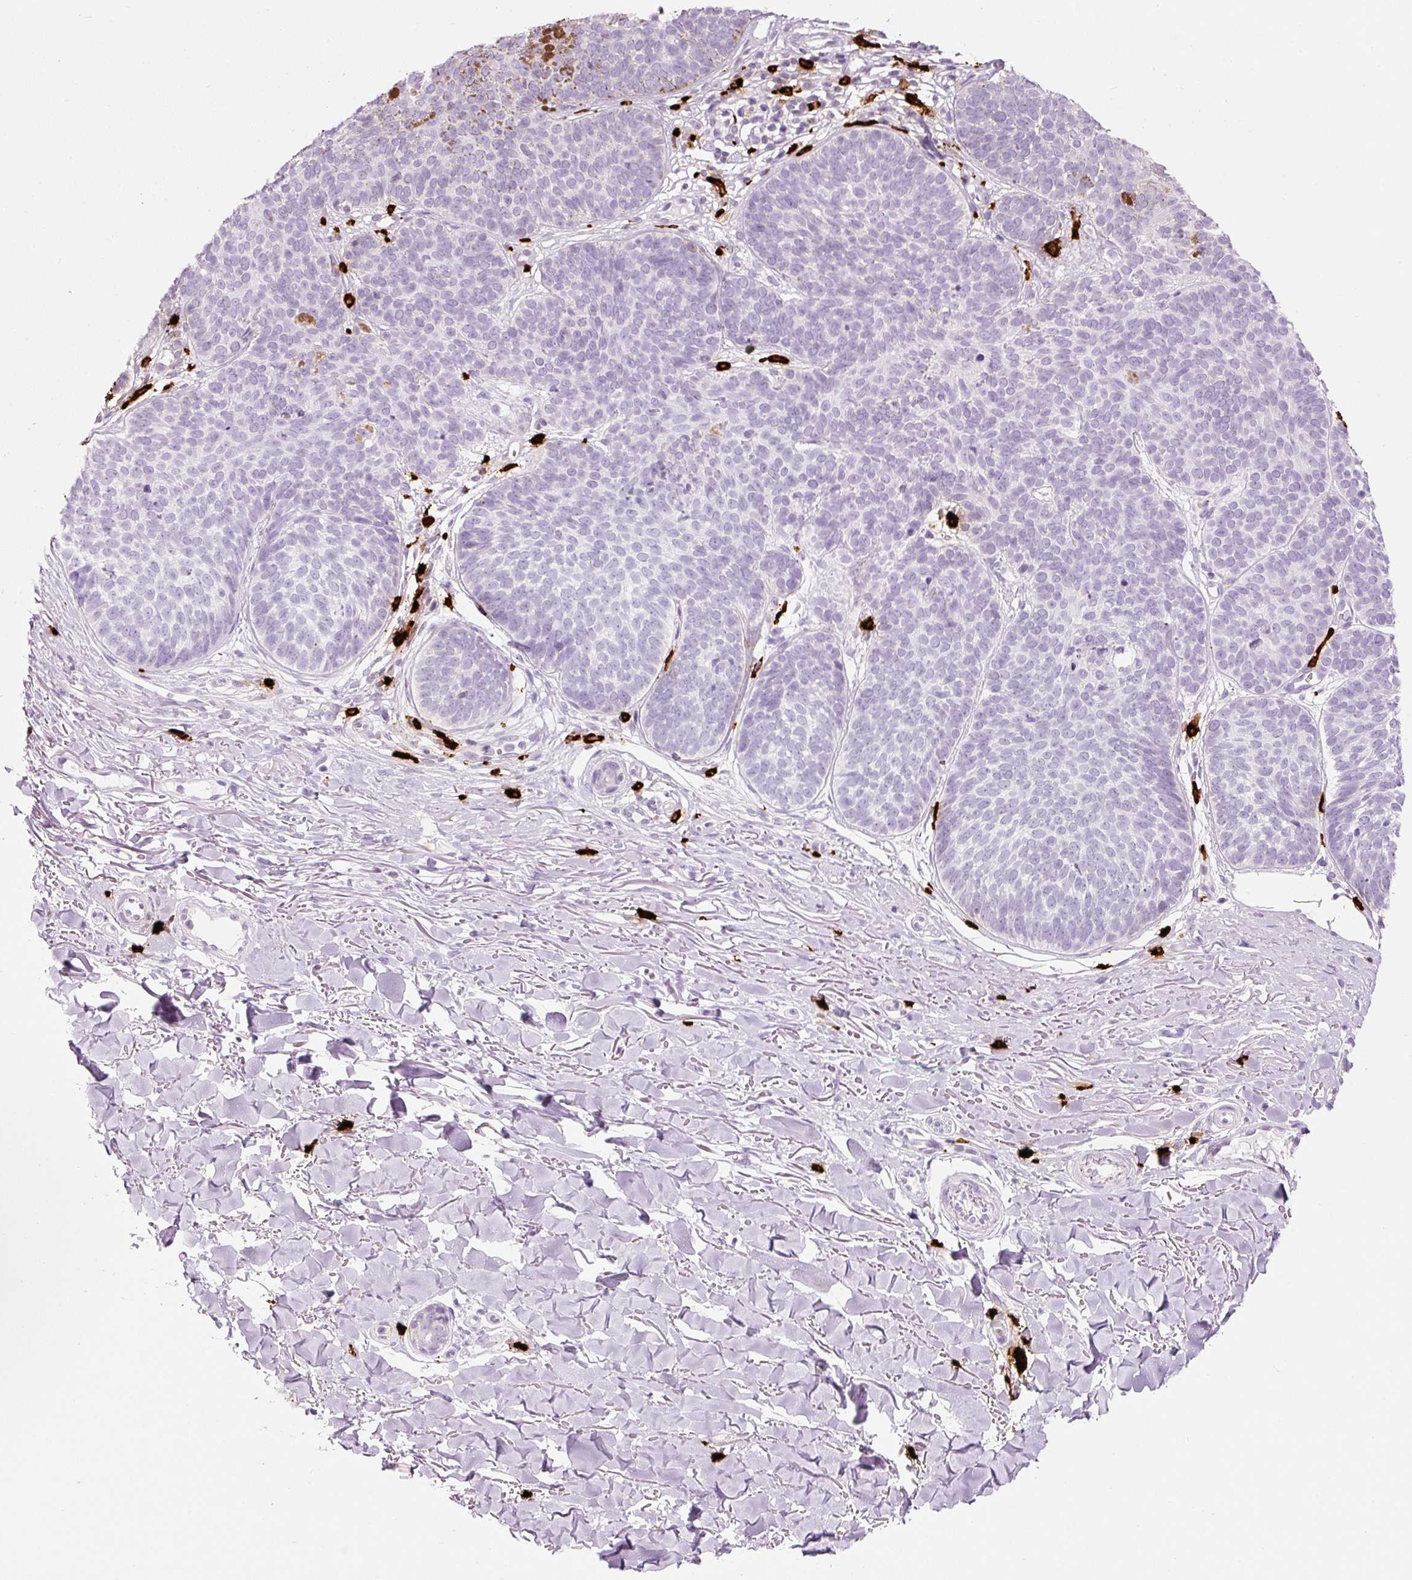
{"staining": {"intensity": "negative", "quantity": "none", "location": "none"}, "tissue": "skin cancer", "cell_type": "Tumor cells", "image_type": "cancer", "snomed": [{"axis": "morphology", "description": "Basal cell carcinoma"}, {"axis": "topography", "description": "Skin"}, {"axis": "topography", "description": "Skin of neck"}, {"axis": "topography", "description": "Skin of shoulder"}, {"axis": "topography", "description": "Skin of back"}], "caption": "IHC histopathology image of neoplastic tissue: human basal cell carcinoma (skin) stained with DAB exhibits no significant protein expression in tumor cells. (DAB immunohistochemistry (IHC), high magnification).", "gene": "CMA1", "patient": {"sex": "male", "age": 80}}